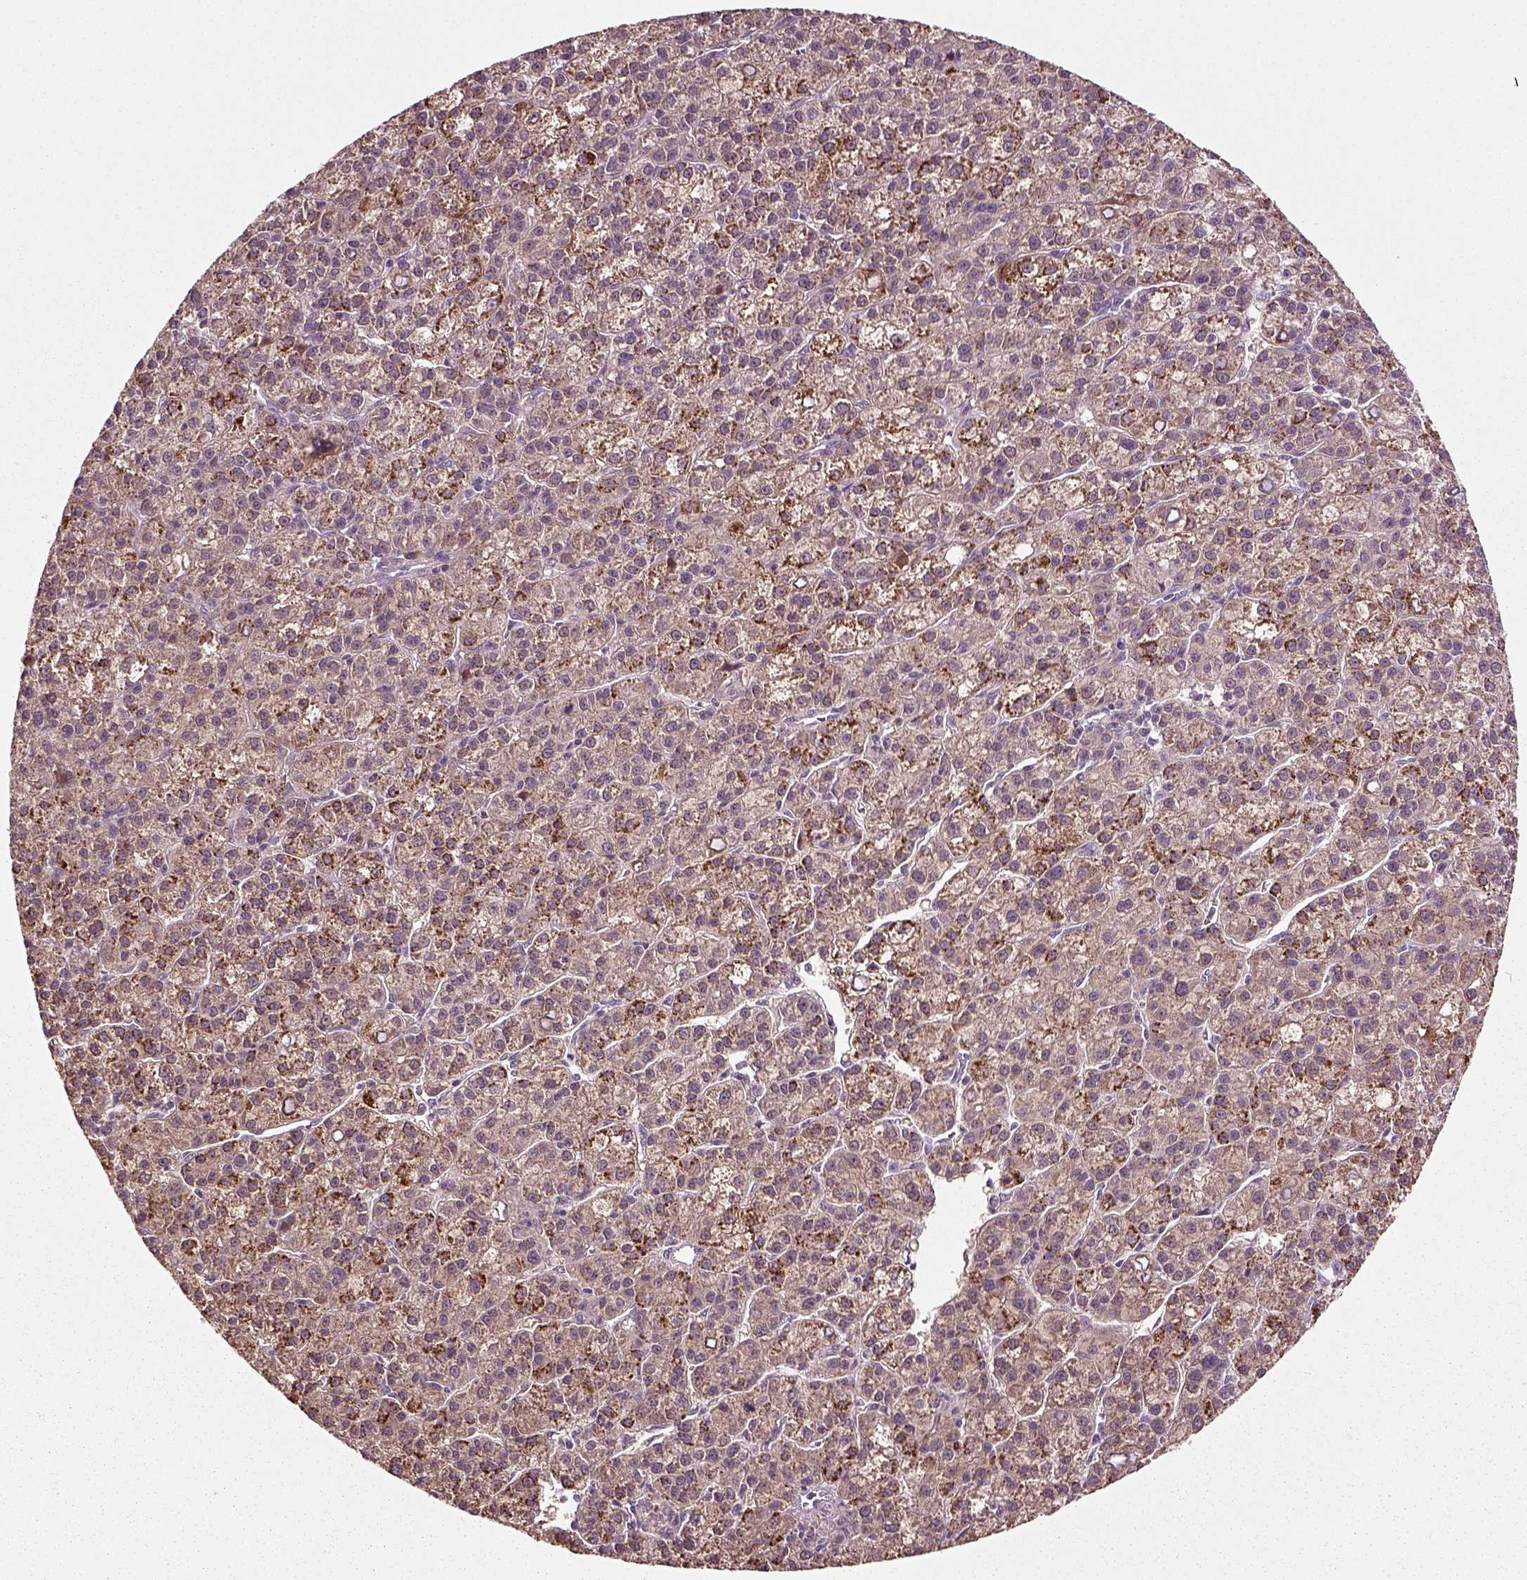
{"staining": {"intensity": "strong", "quantity": "<25%", "location": "cytoplasmic/membranous"}, "tissue": "liver cancer", "cell_type": "Tumor cells", "image_type": "cancer", "snomed": [{"axis": "morphology", "description": "Carcinoma, Hepatocellular, NOS"}, {"axis": "topography", "description": "Liver"}], "caption": "Immunohistochemistry (IHC) photomicrograph of human liver cancer stained for a protein (brown), which displays medium levels of strong cytoplasmic/membranous positivity in approximately <25% of tumor cells.", "gene": "ERV3-1", "patient": {"sex": "female", "age": 60}}